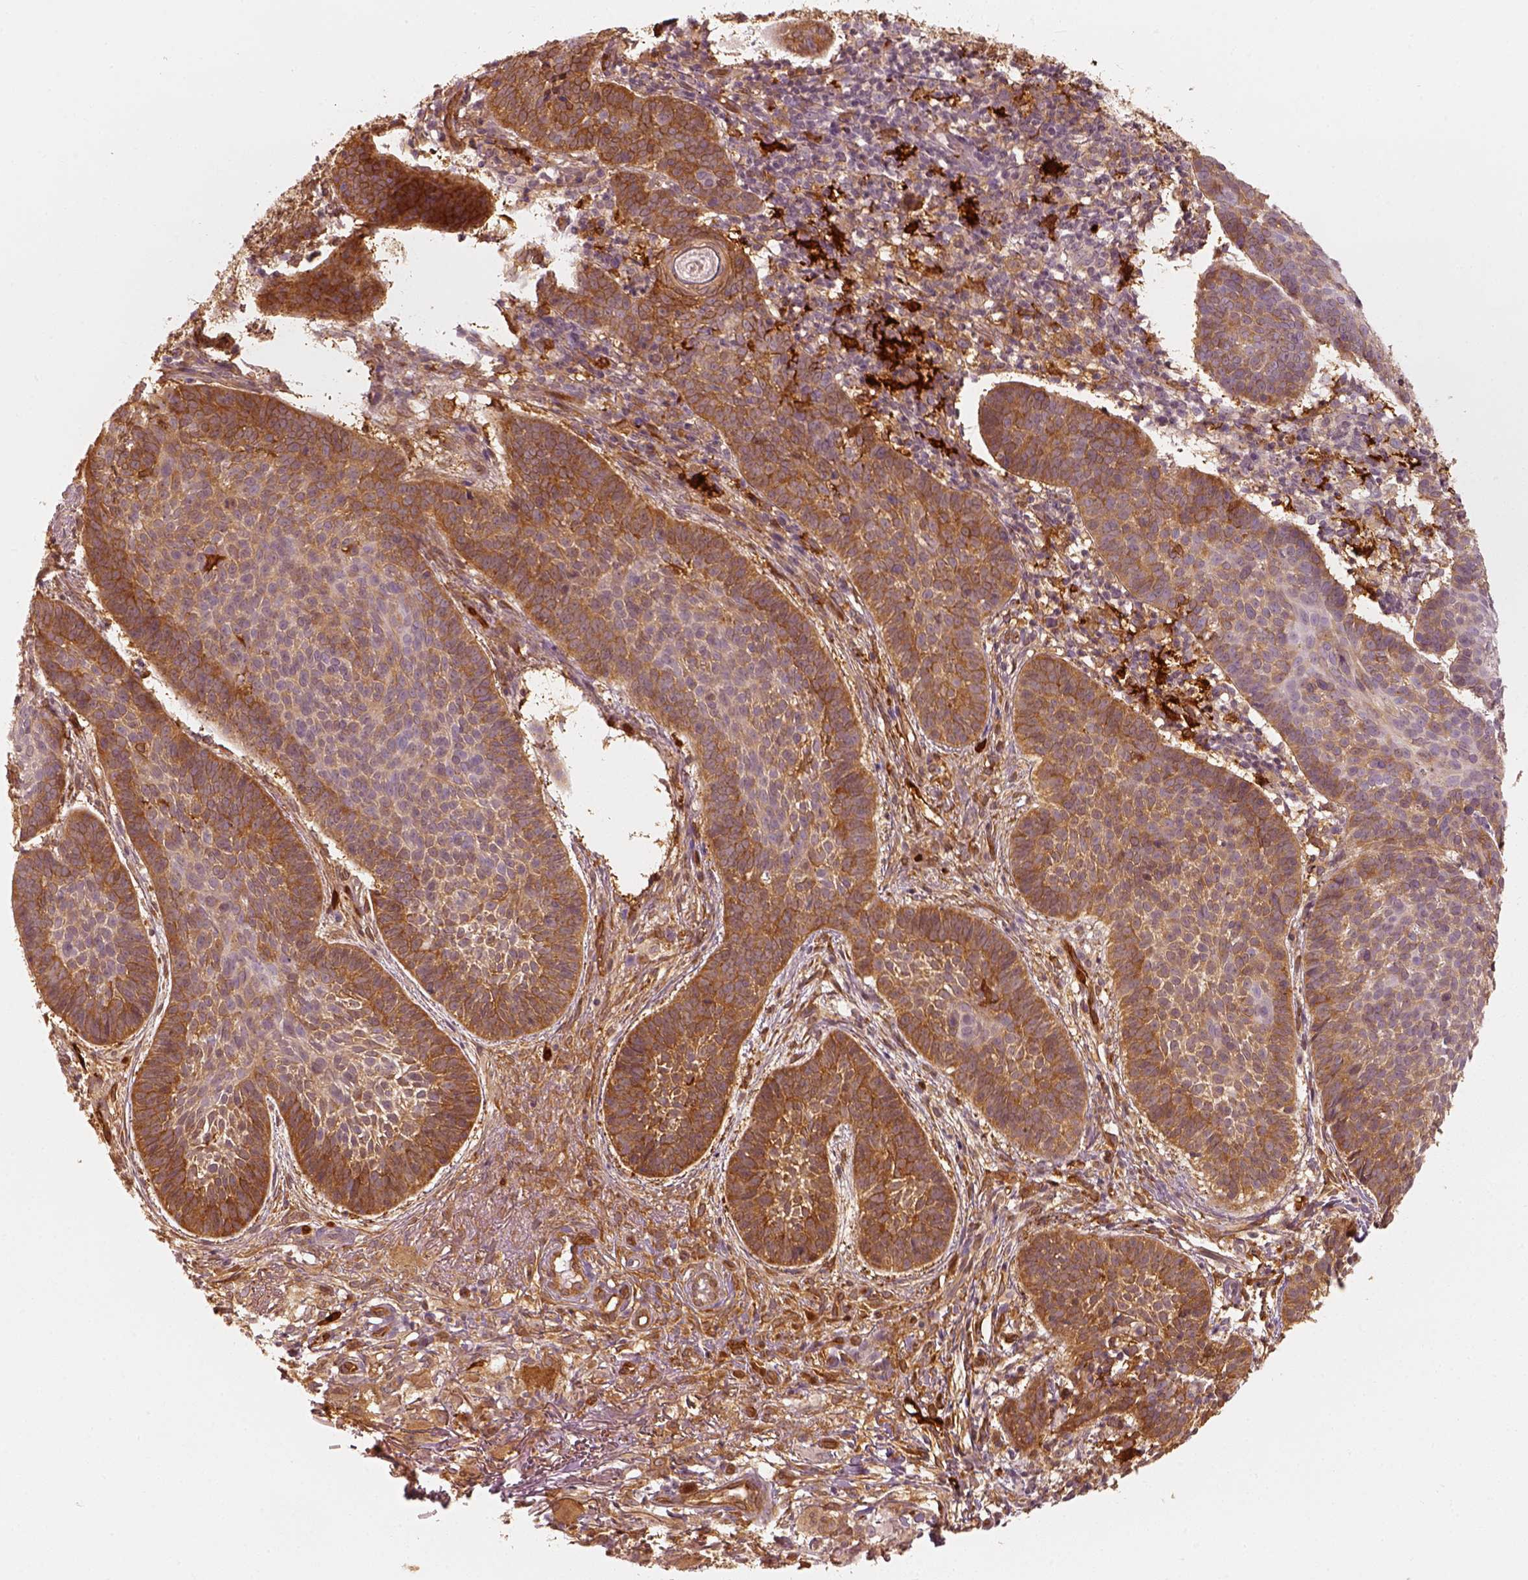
{"staining": {"intensity": "moderate", "quantity": ">75%", "location": "cytoplasmic/membranous"}, "tissue": "skin cancer", "cell_type": "Tumor cells", "image_type": "cancer", "snomed": [{"axis": "morphology", "description": "Basal cell carcinoma"}, {"axis": "topography", "description": "Skin"}], "caption": "IHC micrograph of human skin basal cell carcinoma stained for a protein (brown), which displays medium levels of moderate cytoplasmic/membranous positivity in approximately >75% of tumor cells.", "gene": "FSCN1", "patient": {"sex": "male", "age": 72}}